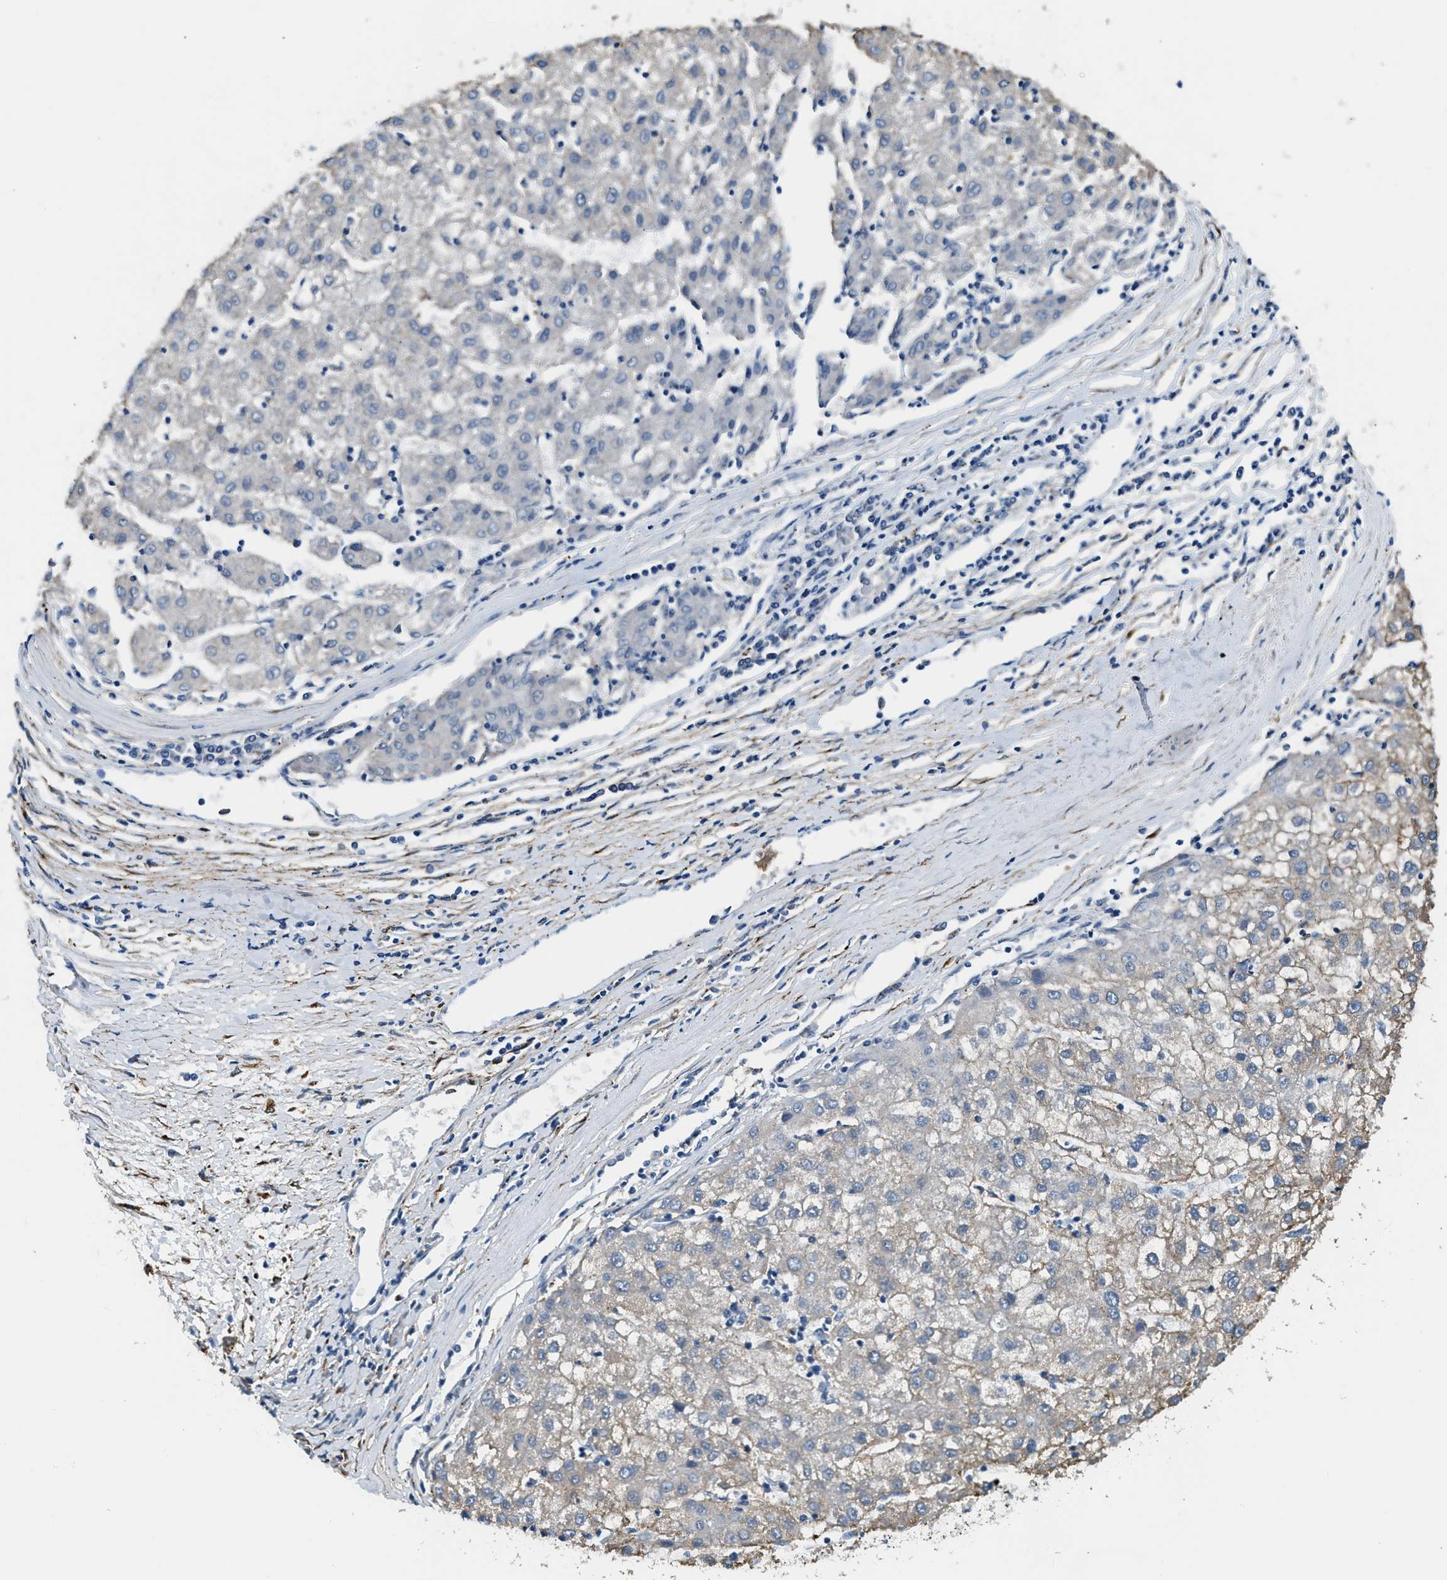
{"staining": {"intensity": "weak", "quantity": "<25%", "location": "cytoplasmic/membranous"}, "tissue": "liver cancer", "cell_type": "Tumor cells", "image_type": "cancer", "snomed": [{"axis": "morphology", "description": "Carcinoma, Hepatocellular, NOS"}, {"axis": "topography", "description": "Liver"}], "caption": "Human liver cancer (hepatocellular carcinoma) stained for a protein using immunohistochemistry reveals no positivity in tumor cells.", "gene": "LRP1", "patient": {"sex": "male", "age": 72}}